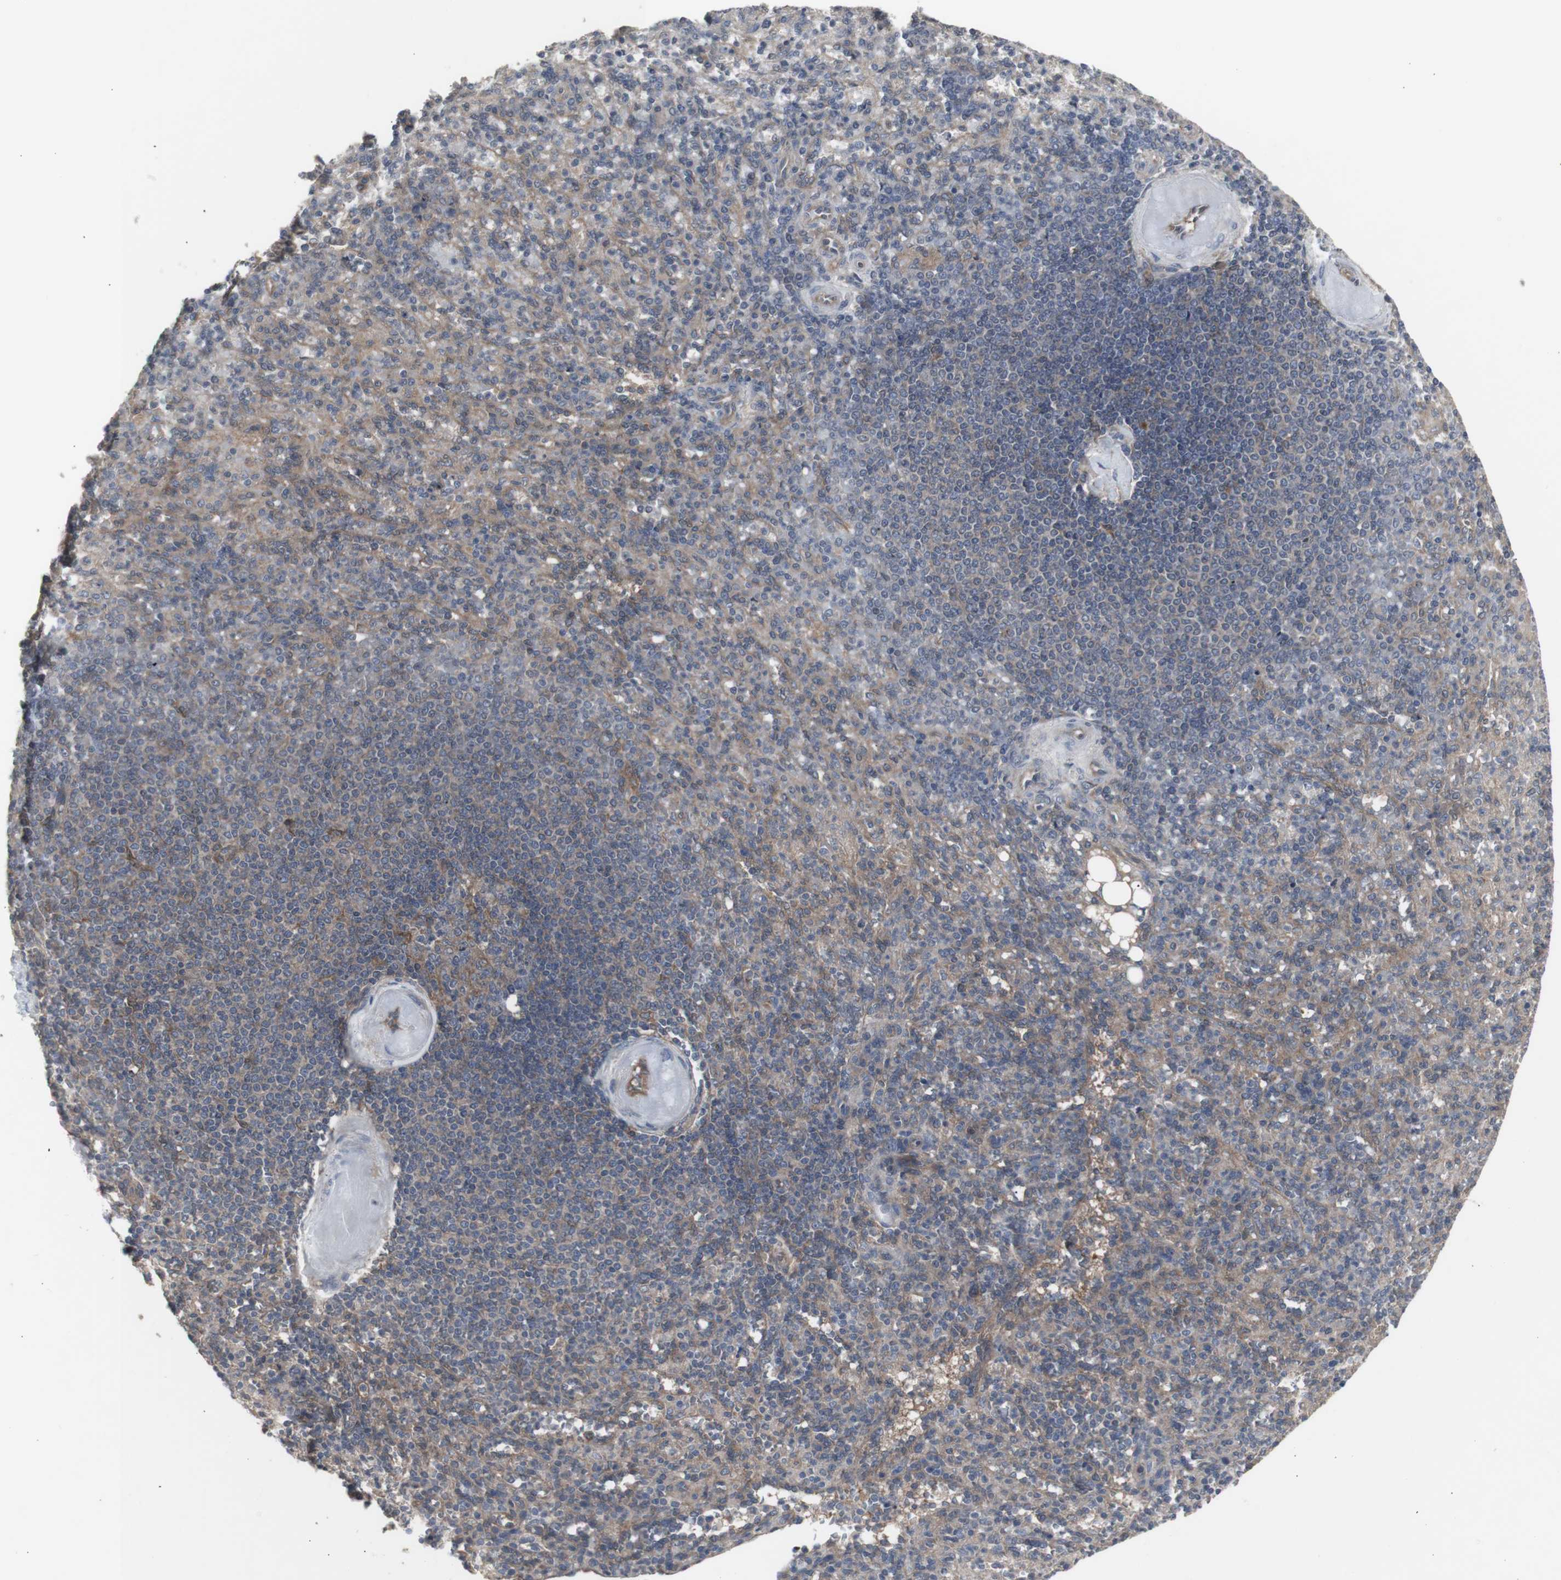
{"staining": {"intensity": "weak", "quantity": ">75%", "location": "cytoplasmic/membranous"}, "tissue": "spleen", "cell_type": "Cells in red pulp", "image_type": "normal", "snomed": [{"axis": "morphology", "description": "Normal tissue, NOS"}, {"axis": "topography", "description": "Spleen"}], "caption": "Benign spleen demonstrates weak cytoplasmic/membranous positivity in about >75% of cells in red pulp.", "gene": "CHURC1", "patient": {"sex": "female", "age": 74}}